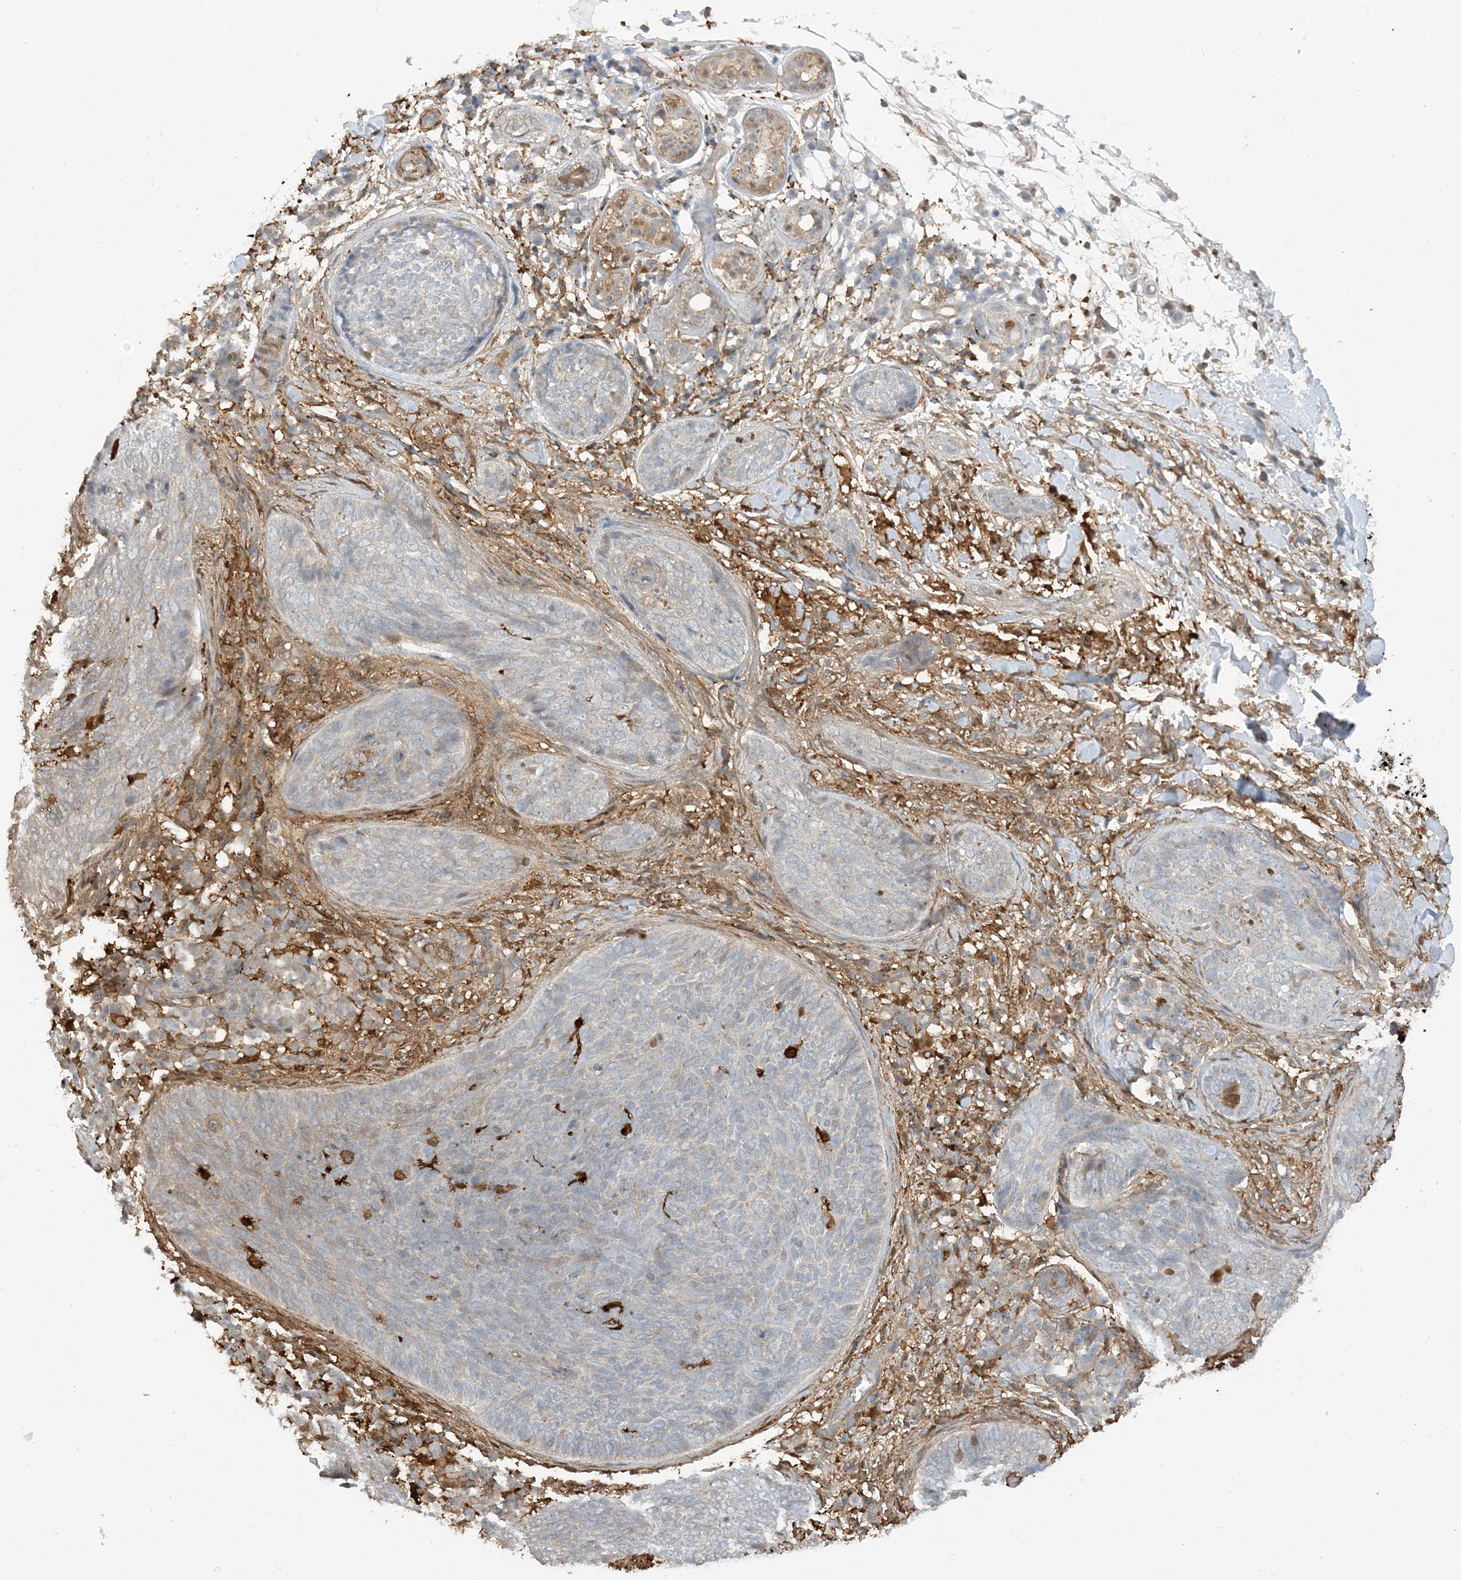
{"staining": {"intensity": "weak", "quantity": "<25%", "location": "cytoplasmic/membranous"}, "tissue": "skin cancer", "cell_type": "Tumor cells", "image_type": "cancer", "snomed": [{"axis": "morphology", "description": "Basal cell carcinoma"}, {"axis": "topography", "description": "Skin"}], "caption": "IHC photomicrograph of human basal cell carcinoma (skin) stained for a protein (brown), which displays no staining in tumor cells. (IHC, brightfield microscopy, high magnification).", "gene": "PHACTR2", "patient": {"sex": "male", "age": 85}}